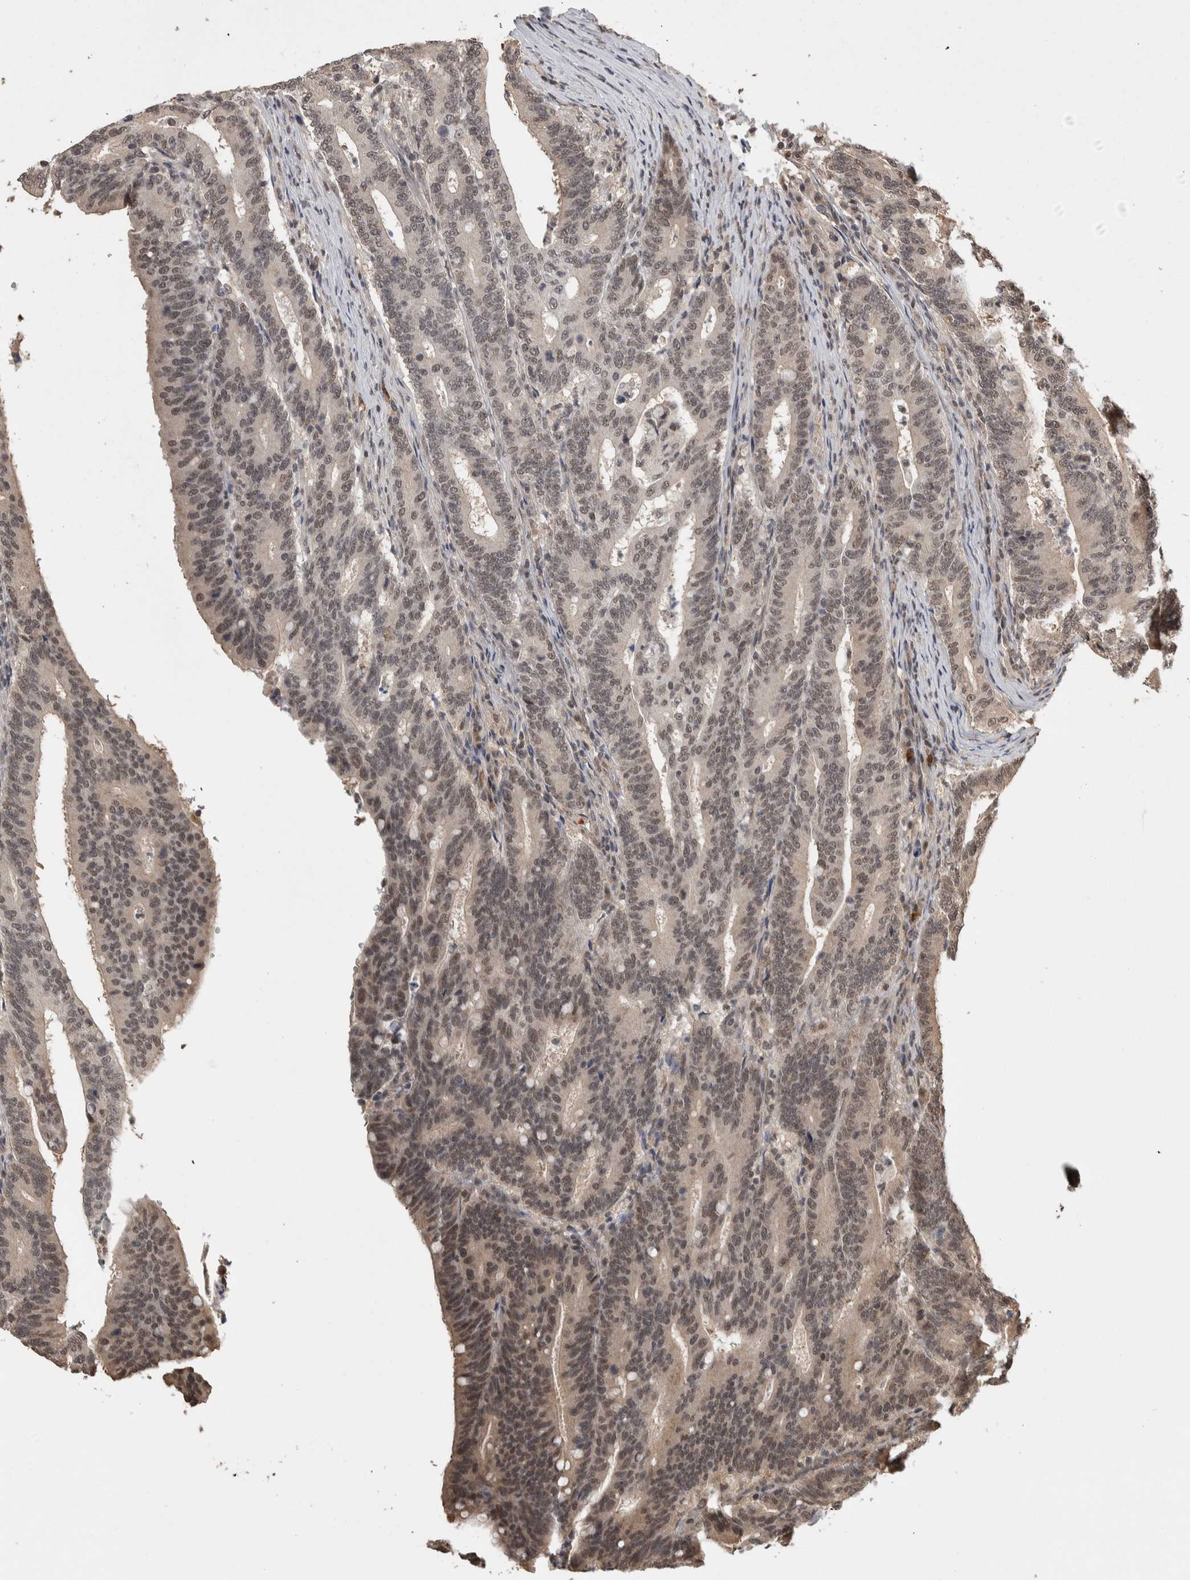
{"staining": {"intensity": "weak", "quantity": ">75%", "location": "nuclear"}, "tissue": "colorectal cancer", "cell_type": "Tumor cells", "image_type": "cancer", "snomed": [{"axis": "morphology", "description": "Adenocarcinoma, NOS"}, {"axis": "topography", "description": "Colon"}], "caption": "Immunohistochemical staining of human colorectal adenocarcinoma demonstrates weak nuclear protein positivity in about >75% of tumor cells.", "gene": "ZNF592", "patient": {"sex": "female", "age": 66}}